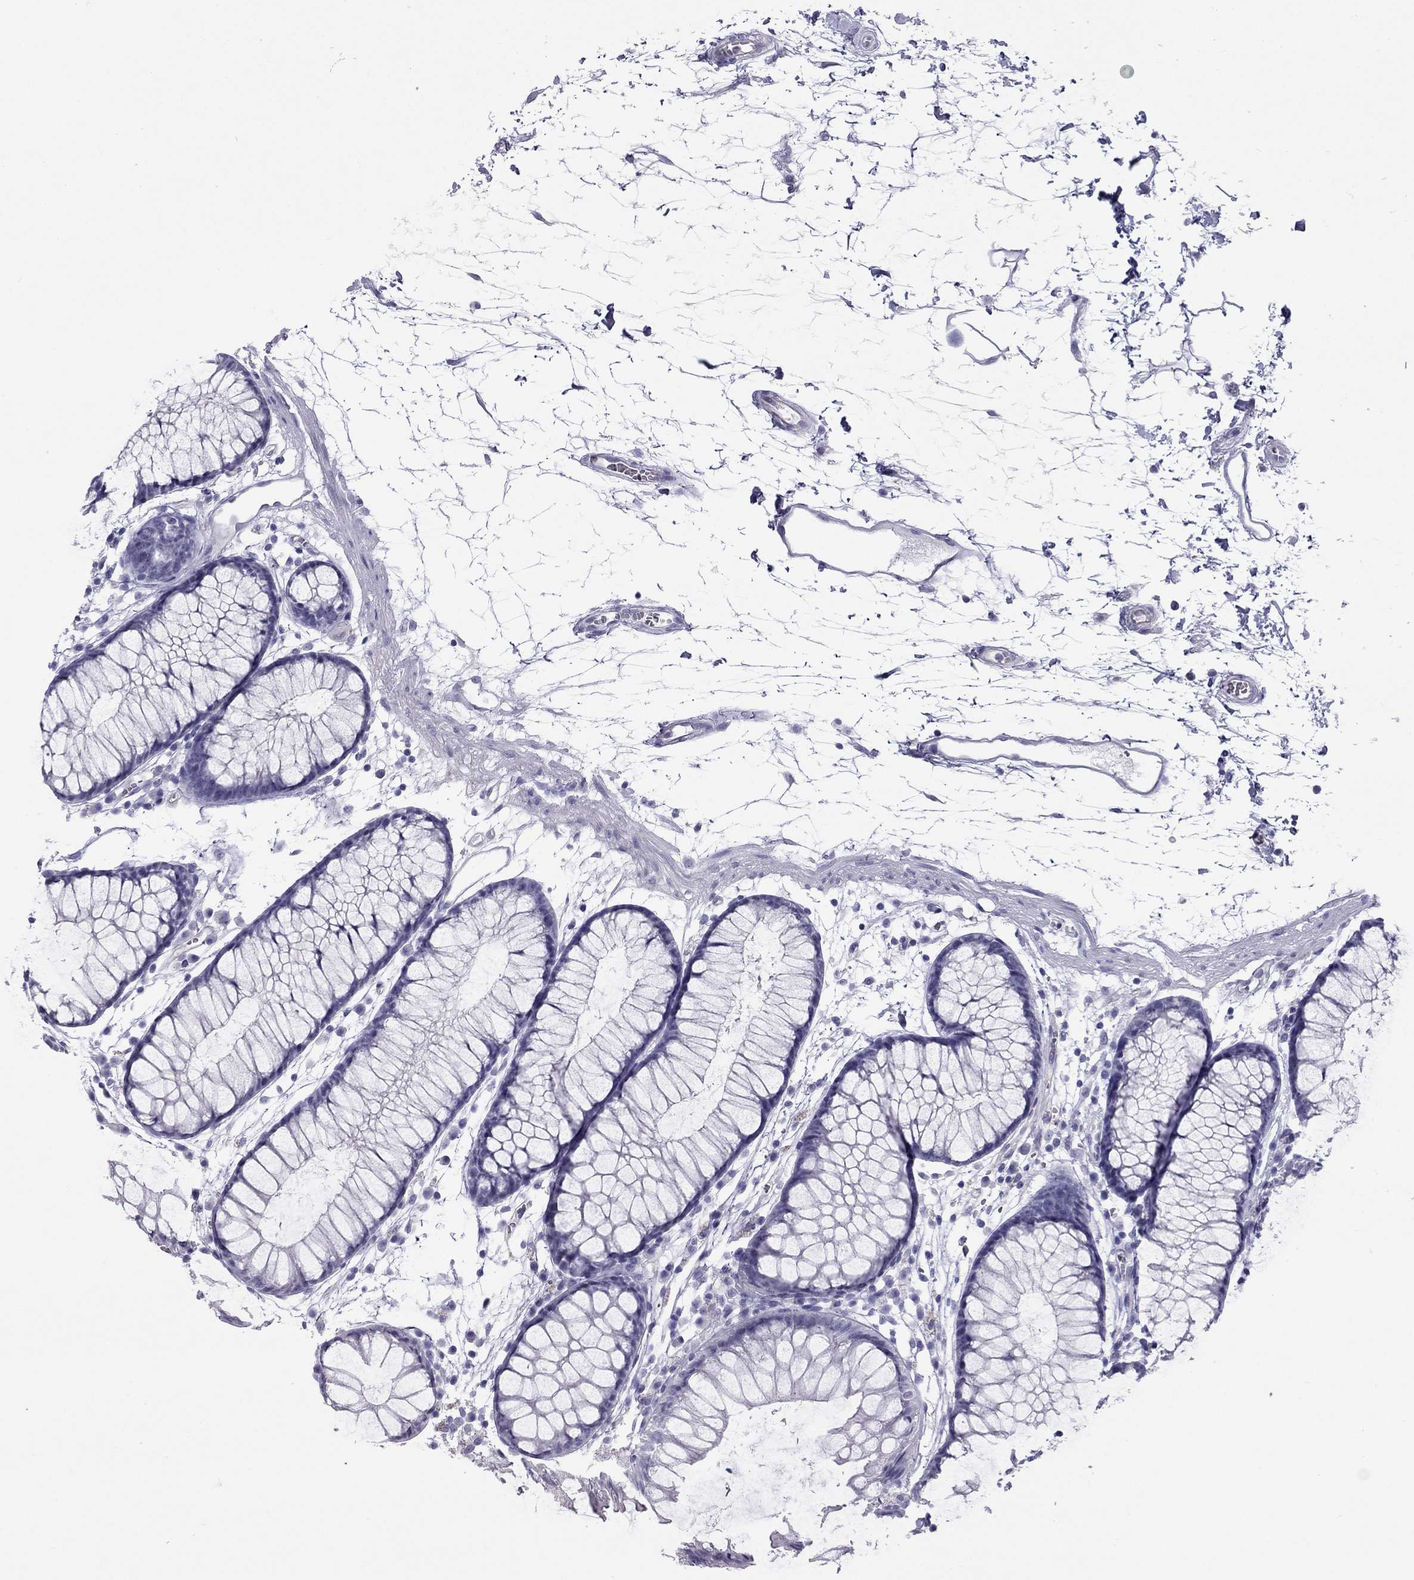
{"staining": {"intensity": "negative", "quantity": "none", "location": "none"}, "tissue": "colon", "cell_type": "Endothelial cells", "image_type": "normal", "snomed": [{"axis": "morphology", "description": "Normal tissue, NOS"}, {"axis": "morphology", "description": "Adenocarcinoma, NOS"}, {"axis": "topography", "description": "Colon"}], "caption": "Endothelial cells show no significant protein expression in benign colon. The staining is performed using DAB (3,3'-diaminobenzidine) brown chromogen with nuclei counter-stained in using hematoxylin.", "gene": "CROCC2", "patient": {"sex": "male", "age": 65}}